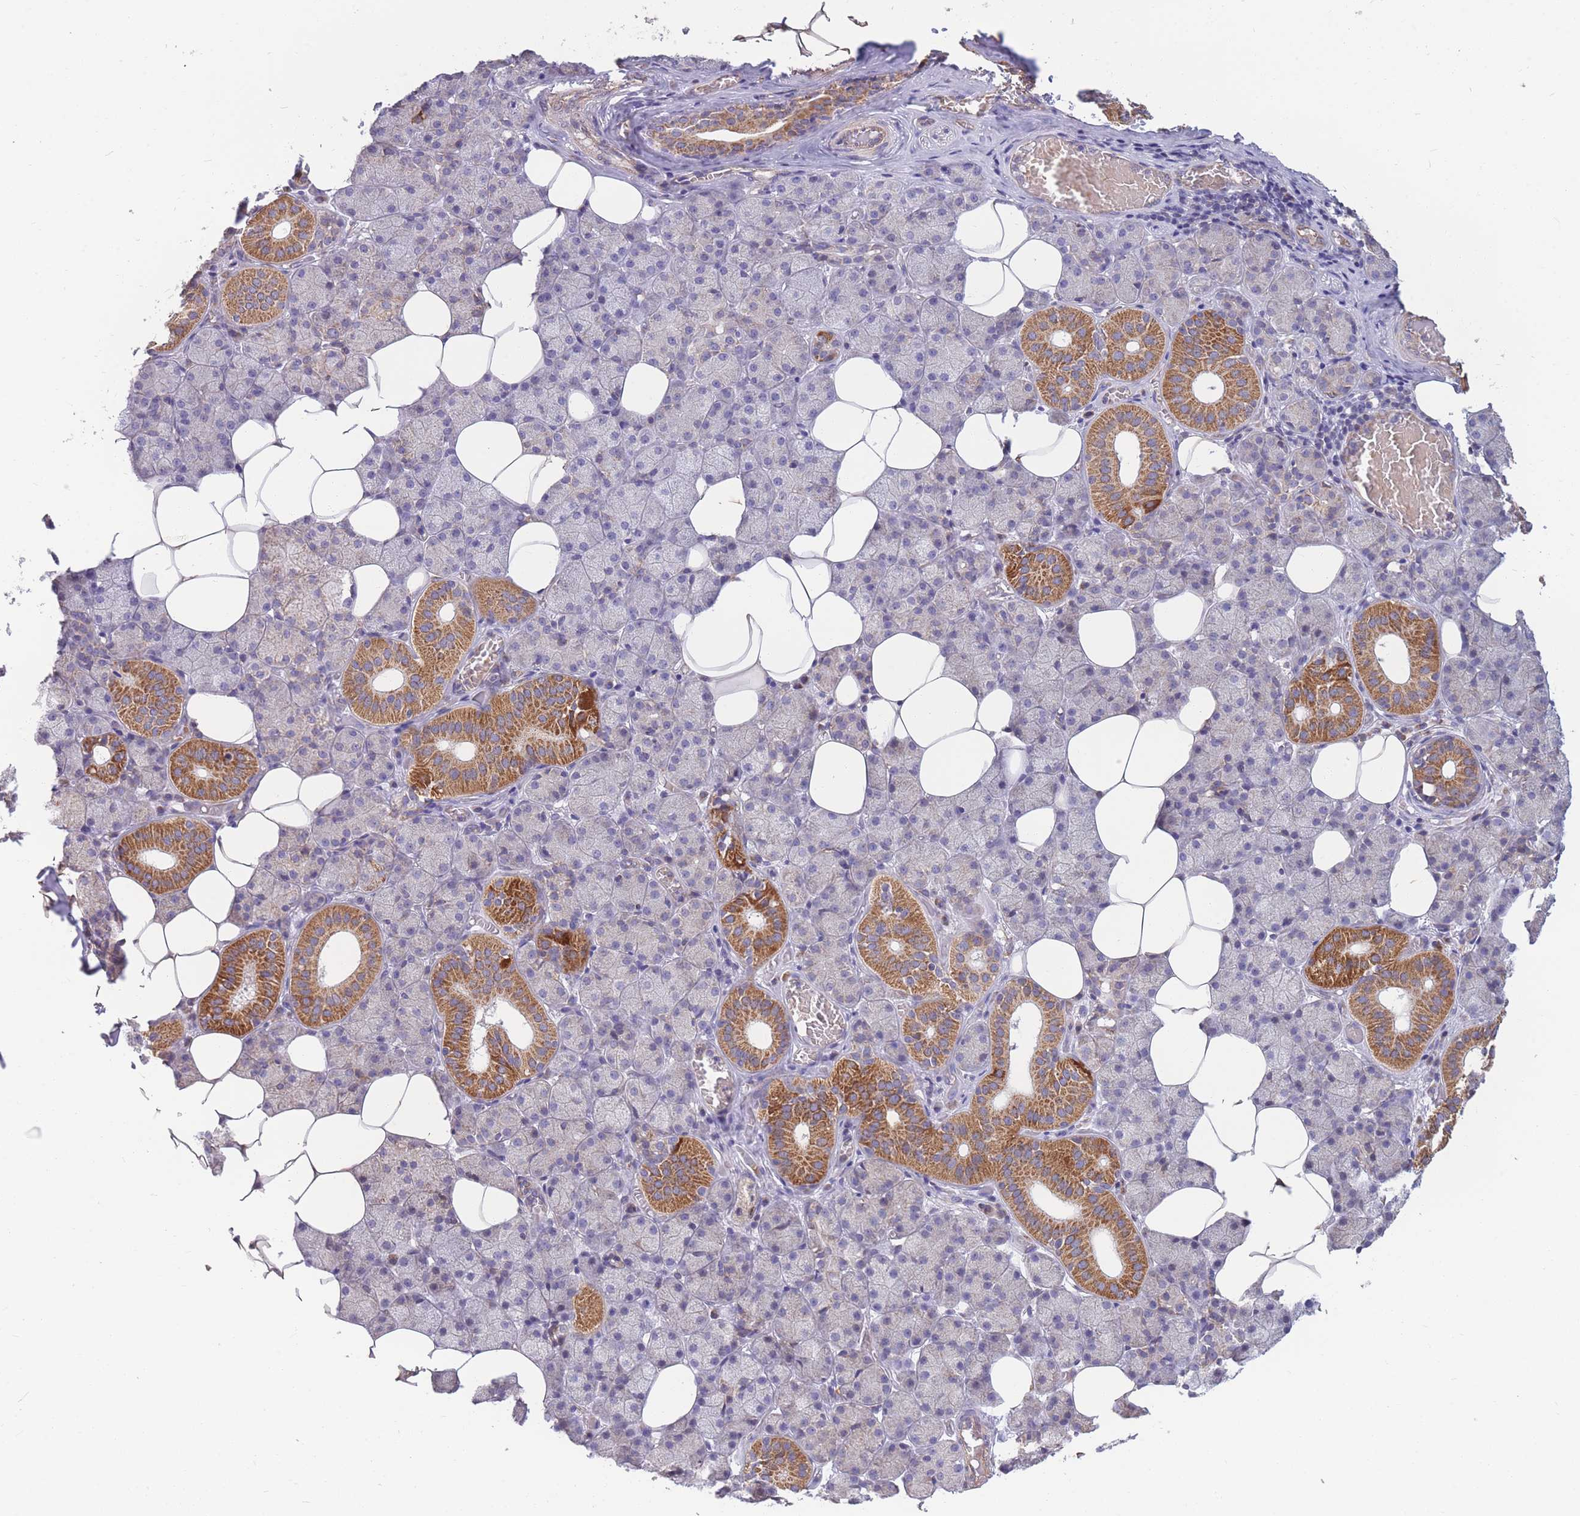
{"staining": {"intensity": "strong", "quantity": "<25%", "location": "cytoplasmic/membranous"}, "tissue": "salivary gland", "cell_type": "Glandular cells", "image_type": "normal", "snomed": [{"axis": "morphology", "description": "Normal tissue, NOS"}, {"axis": "topography", "description": "Salivary gland"}], "caption": "Salivary gland stained for a protein (brown) exhibits strong cytoplasmic/membranous positive expression in about <25% of glandular cells.", "gene": "MRPS9", "patient": {"sex": "female", "age": 33}}